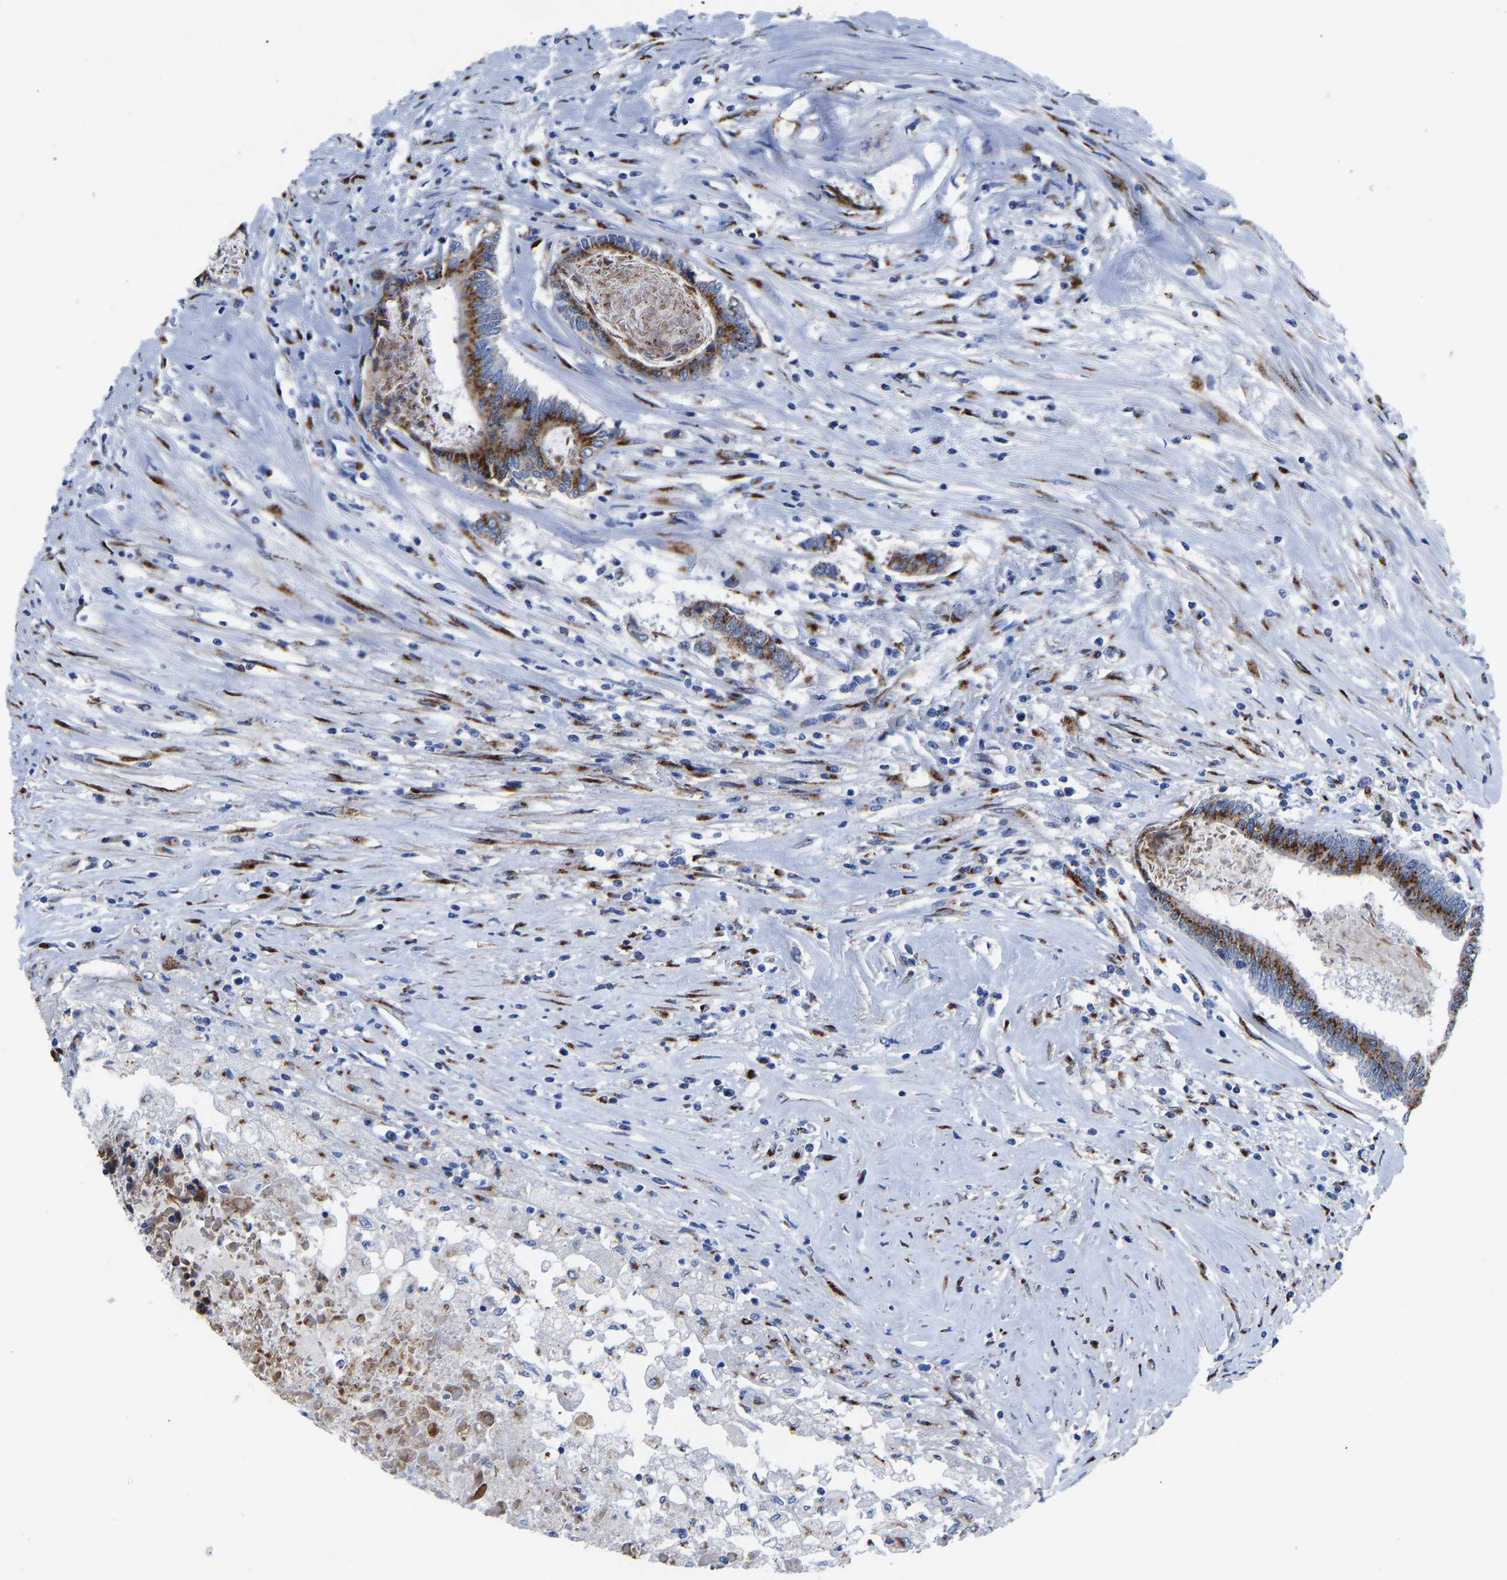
{"staining": {"intensity": "strong", "quantity": ">75%", "location": "cytoplasmic/membranous"}, "tissue": "colorectal cancer", "cell_type": "Tumor cells", "image_type": "cancer", "snomed": [{"axis": "morphology", "description": "Adenocarcinoma, NOS"}, {"axis": "topography", "description": "Rectum"}], "caption": "This is an image of immunohistochemistry staining of colorectal adenocarcinoma, which shows strong positivity in the cytoplasmic/membranous of tumor cells.", "gene": "TMEM87A", "patient": {"sex": "male", "age": 63}}